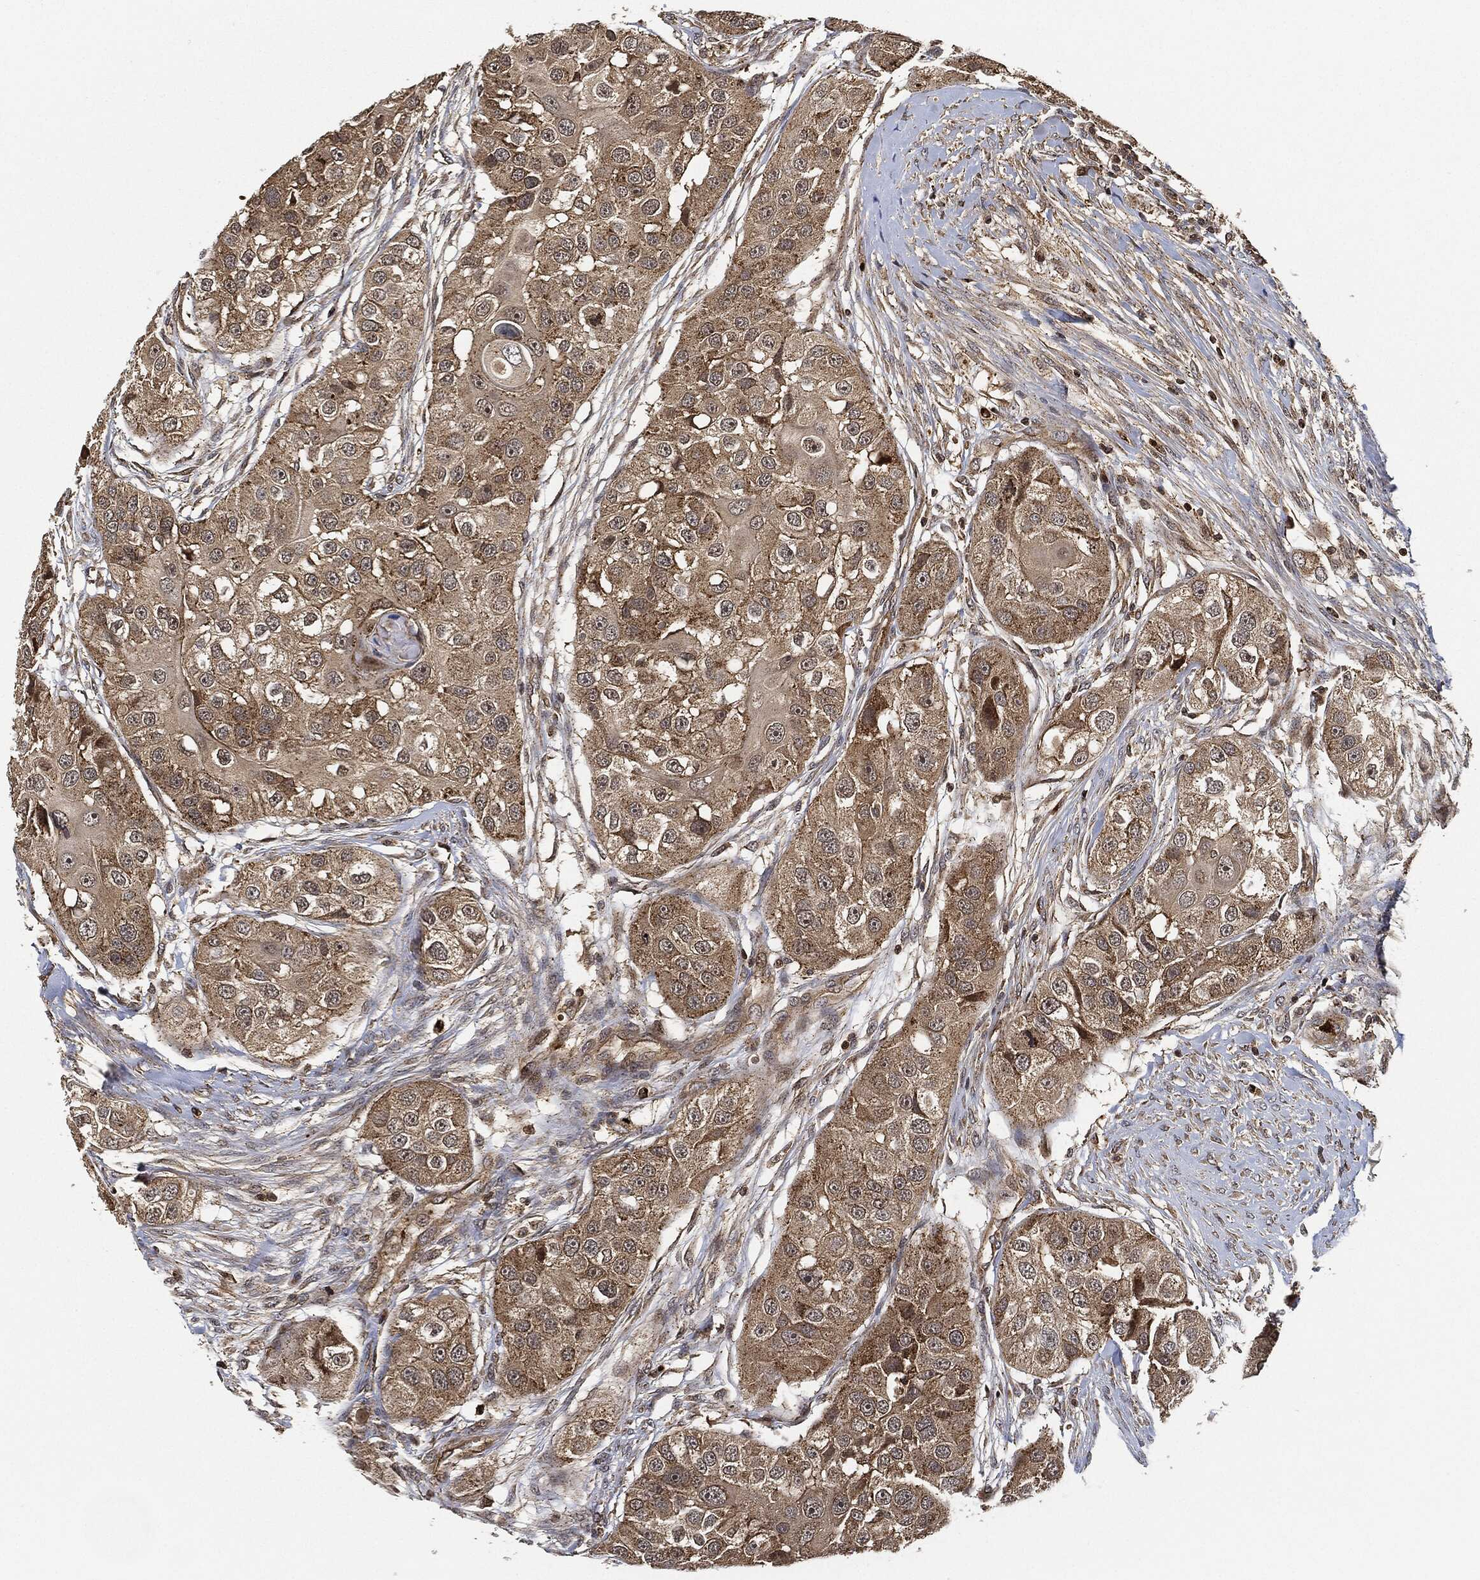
{"staining": {"intensity": "moderate", "quantity": "25%-75%", "location": "cytoplasmic/membranous"}, "tissue": "head and neck cancer", "cell_type": "Tumor cells", "image_type": "cancer", "snomed": [{"axis": "morphology", "description": "Normal tissue, NOS"}, {"axis": "morphology", "description": "Squamous cell carcinoma, NOS"}, {"axis": "topography", "description": "Skeletal muscle"}, {"axis": "topography", "description": "Head-Neck"}], "caption": "Immunohistochemical staining of human head and neck cancer reveals medium levels of moderate cytoplasmic/membranous positivity in about 25%-75% of tumor cells. (DAB IHC with brightfield microscopy, high magnification).", "gene": "MAP3K3", "patient": {"sex": "male", "age": 51}}